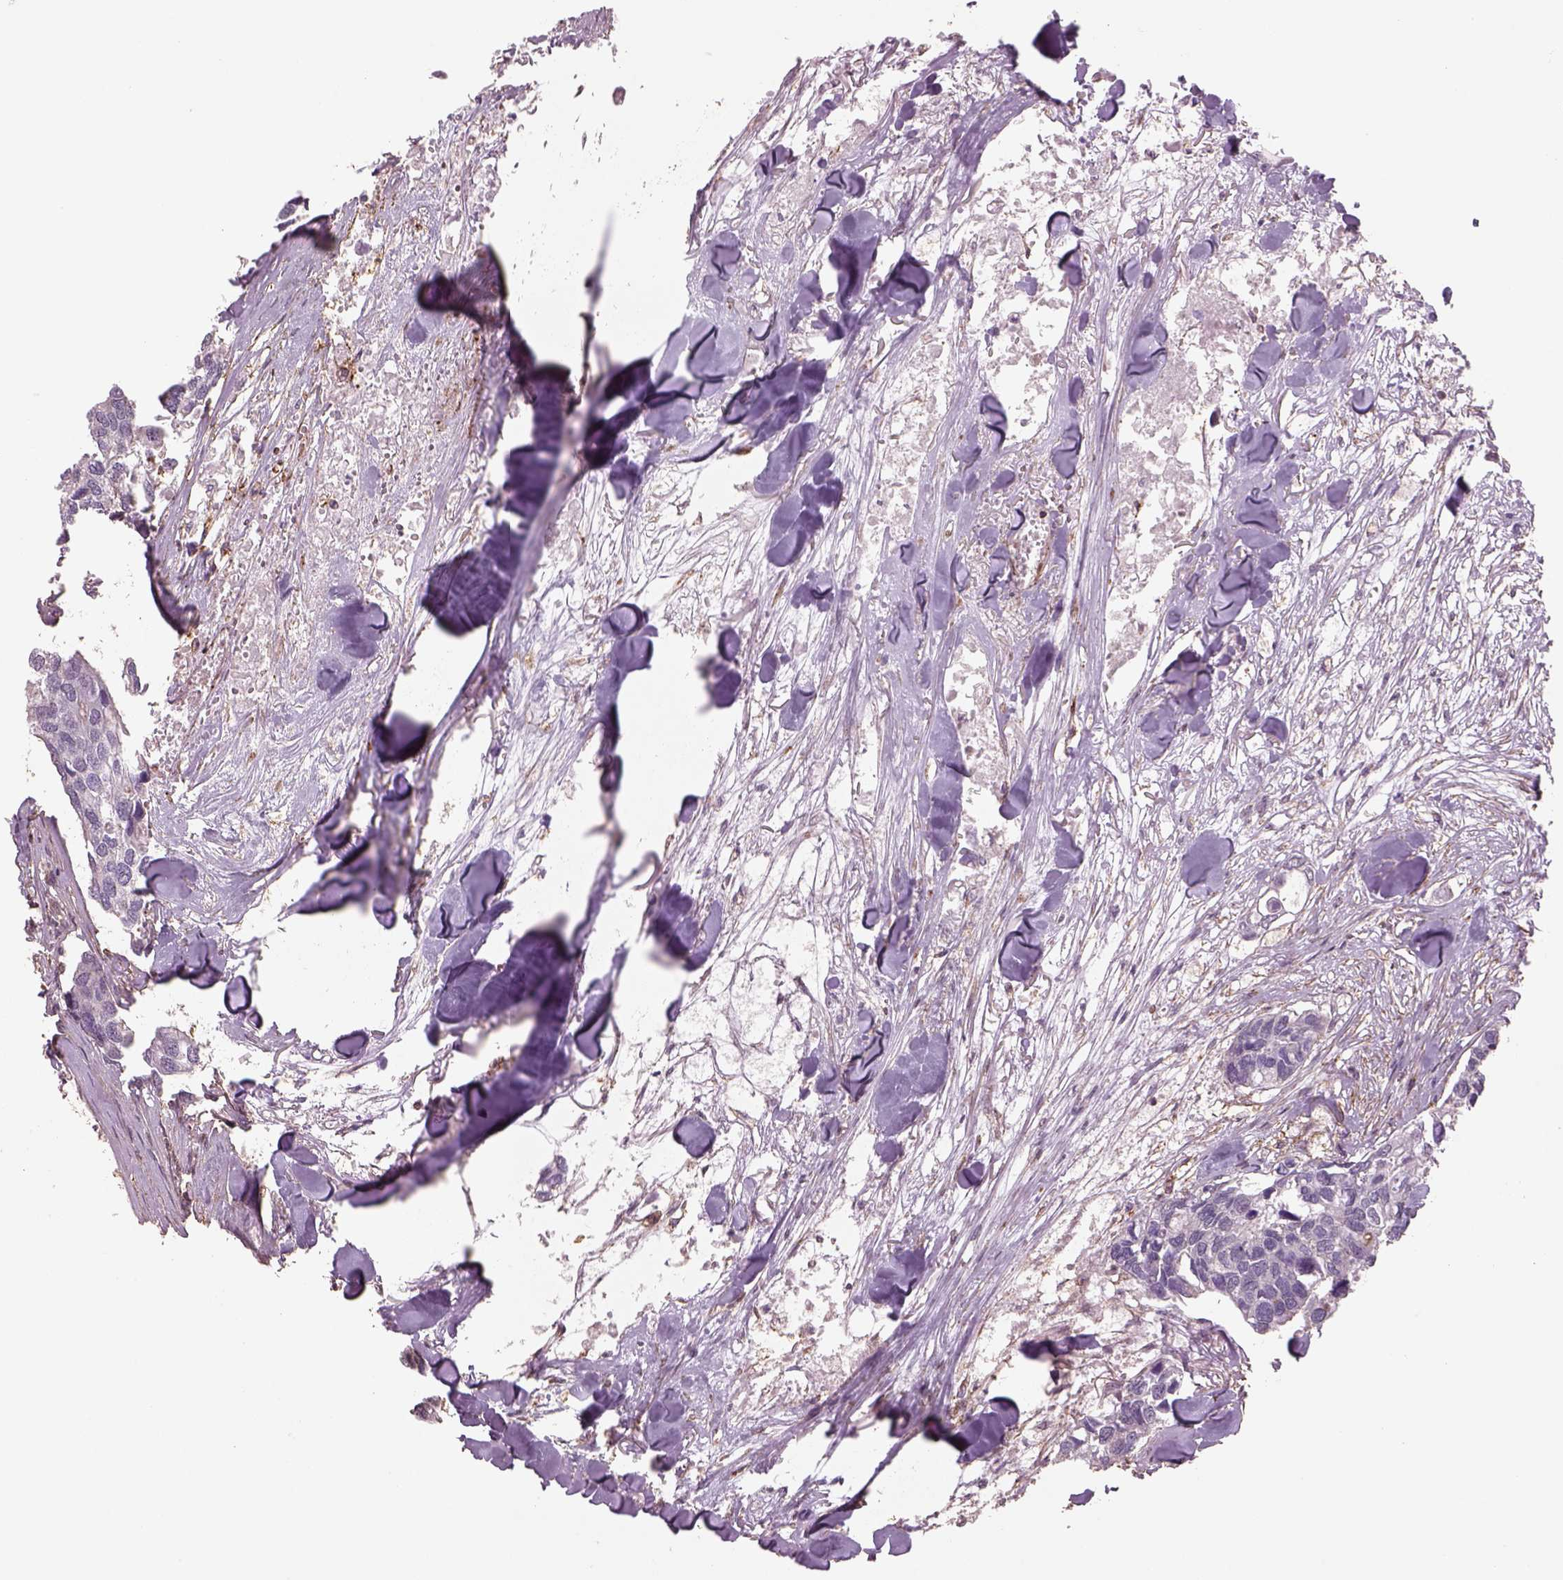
{"staining": {"intensity": "negative", "quantity": "none", "location": "none"}, "tissue": "breast cancer", "cell_type": "Tumor cells", "image_type": "cancer", "snomed": [{"axis": "morphology", "description": "Duct carcinoma"}, {"axis": "topography", "description": "Breast"}], "caption": "Immunohistochemistry micrograph of breast invasive ductal carcinoma stained for a protein (brown), which reveals no positivity in tumor cells. Nuclei are stained in blue.", "gene": "LIN7A", "patient": {"sex": "female", "age": 83}}